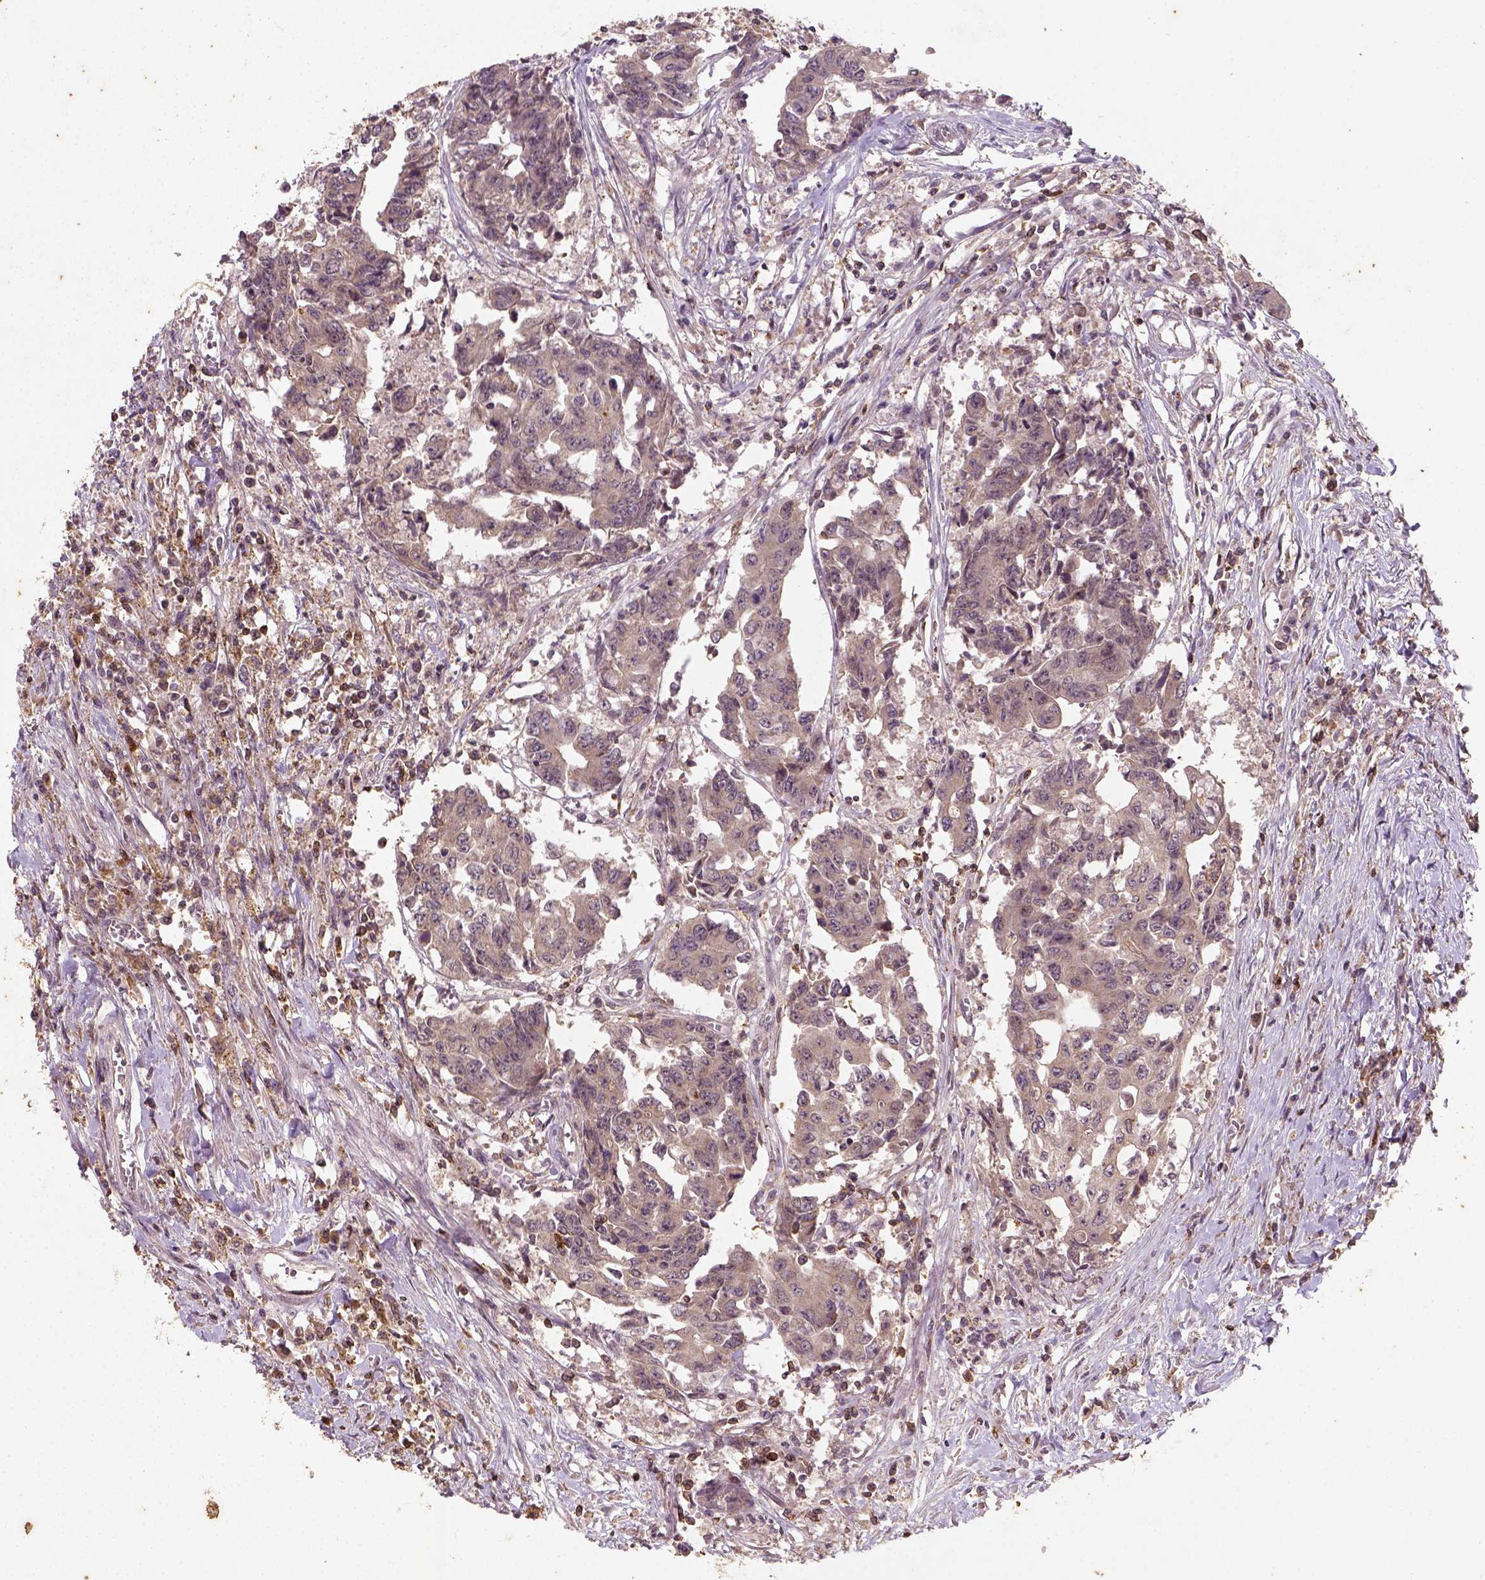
{"staining": {"intensity": "weak", "quantity": ">75%", "location": "cytoplasmic/membranous"}, "tissue": "colorectal cancer", "cell_type": "Tumor cells", "image_type": "cancer", "snomed": [{"axis": "morphology", "description": "Adenocarcinoma, NOS"}, {"axis": "topography", "description": "Rectum"}], "caption": "IHC staining of colorectal adenocarcinoma, which exhibits low levels of weak cytoplasmic/membranous staining in about >75% of tumor cells indicating weak cytoplasmic/membranous protein positivity. The staining was performed using DAB (3,3'-diaminobenzidine) (brown) for protein detection and nuclei were counterstained in hematoxylin (blue).", "gene": "CAMKK1", "patient": {"sex": "male", "age": 54}}